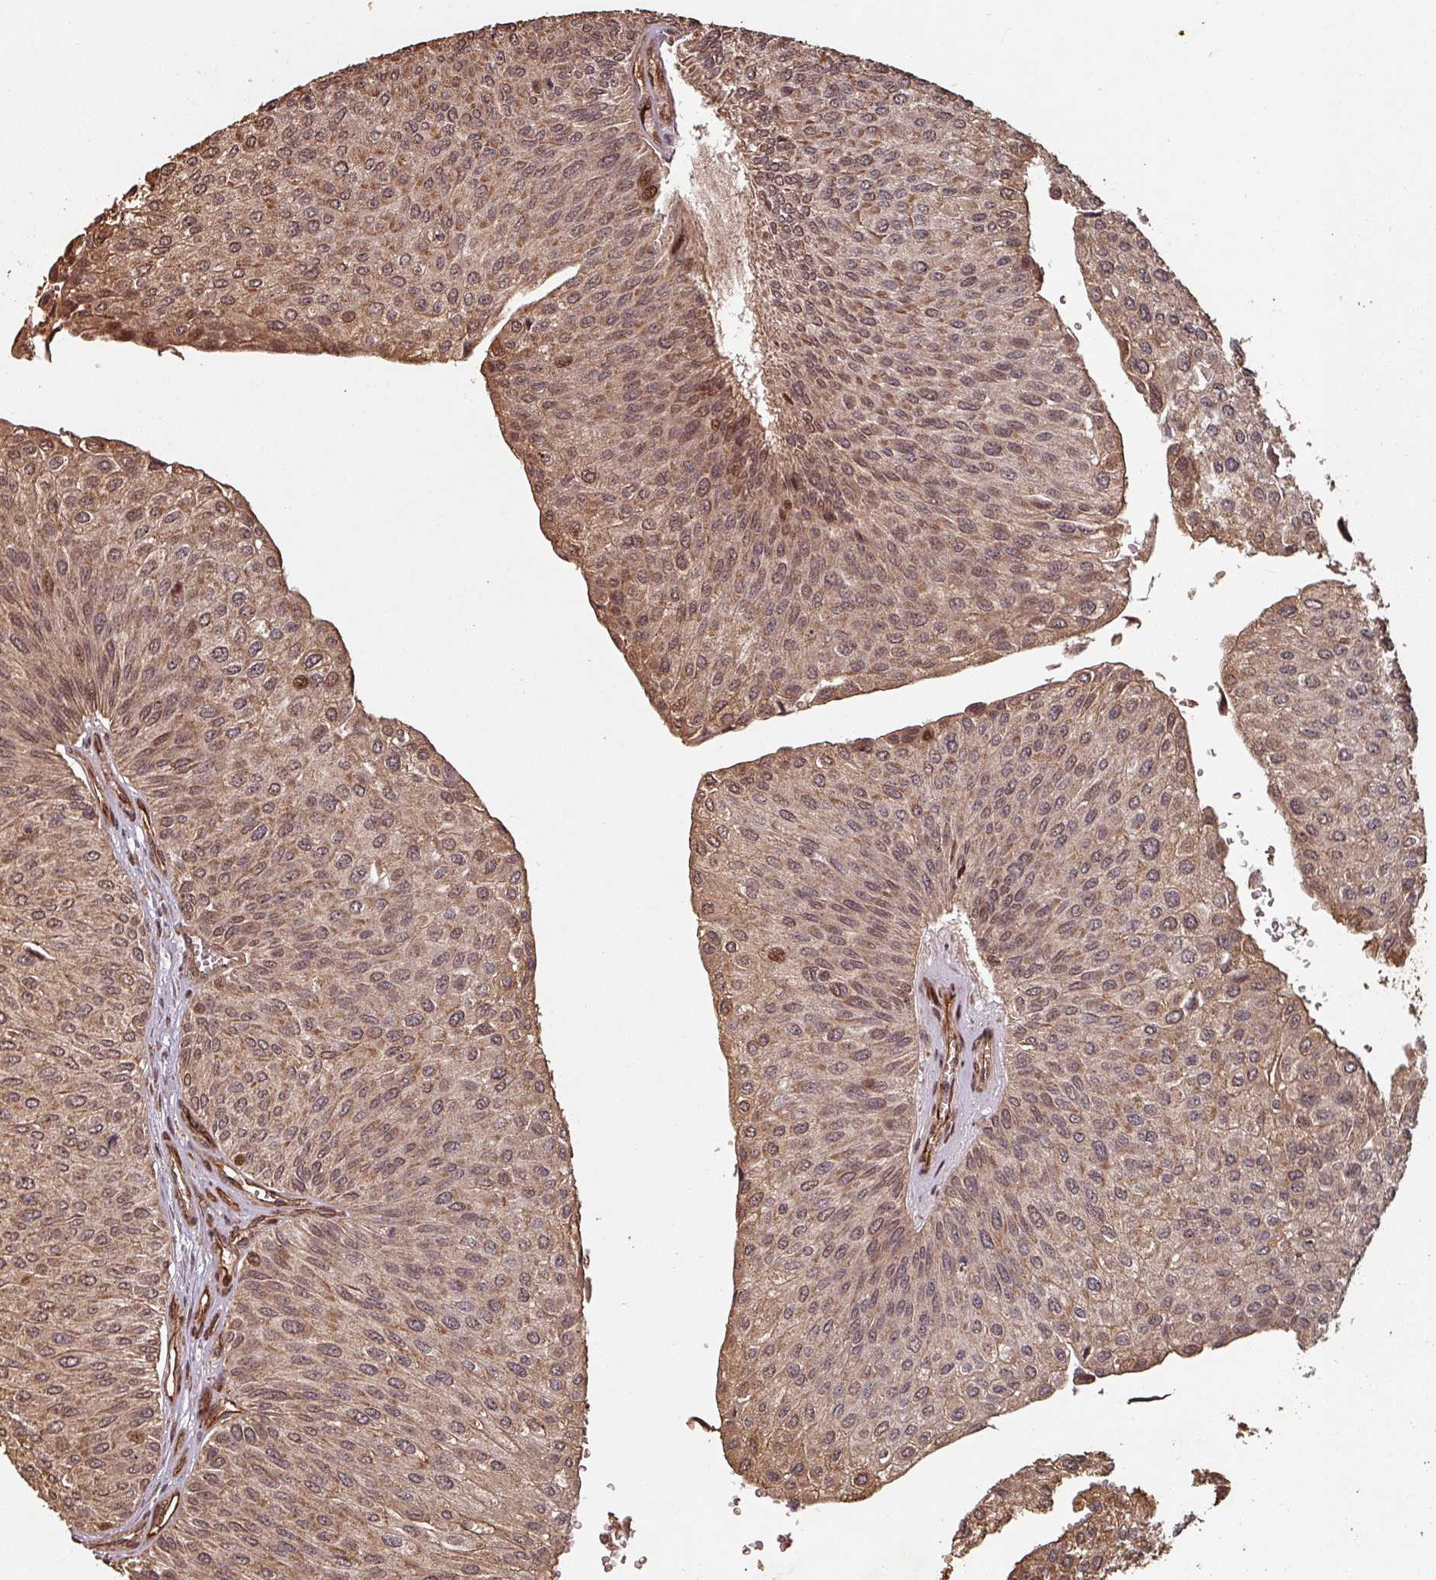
{"staining": {"intensity": "moderate", "quantity": ">75%", "location": "cytoplasmic/membranous,nuclear"}, "tissue": "urothelial cancer", "cell_type": "Tumor cells", "image_type": "cancer", "snomed": [{"axis": "morphology", "description": "Urothelial carcinoma, NOS"}, {"axis": "topography", "description": "Urinary bladder"}], "caption": "Protein staining demonstrates moderate cytoplasmic/membranous and nuclear staining in about >75% of tumor cells in transitional cell carcinoma. The staining was performed using DAB (3,3'-diaminobenzidine), with brown indicating positive protein expression. Nuclei are stained blue with hematoxylin.", "gene": "EID1", "patient": {"sex": "male", "age": 67}}